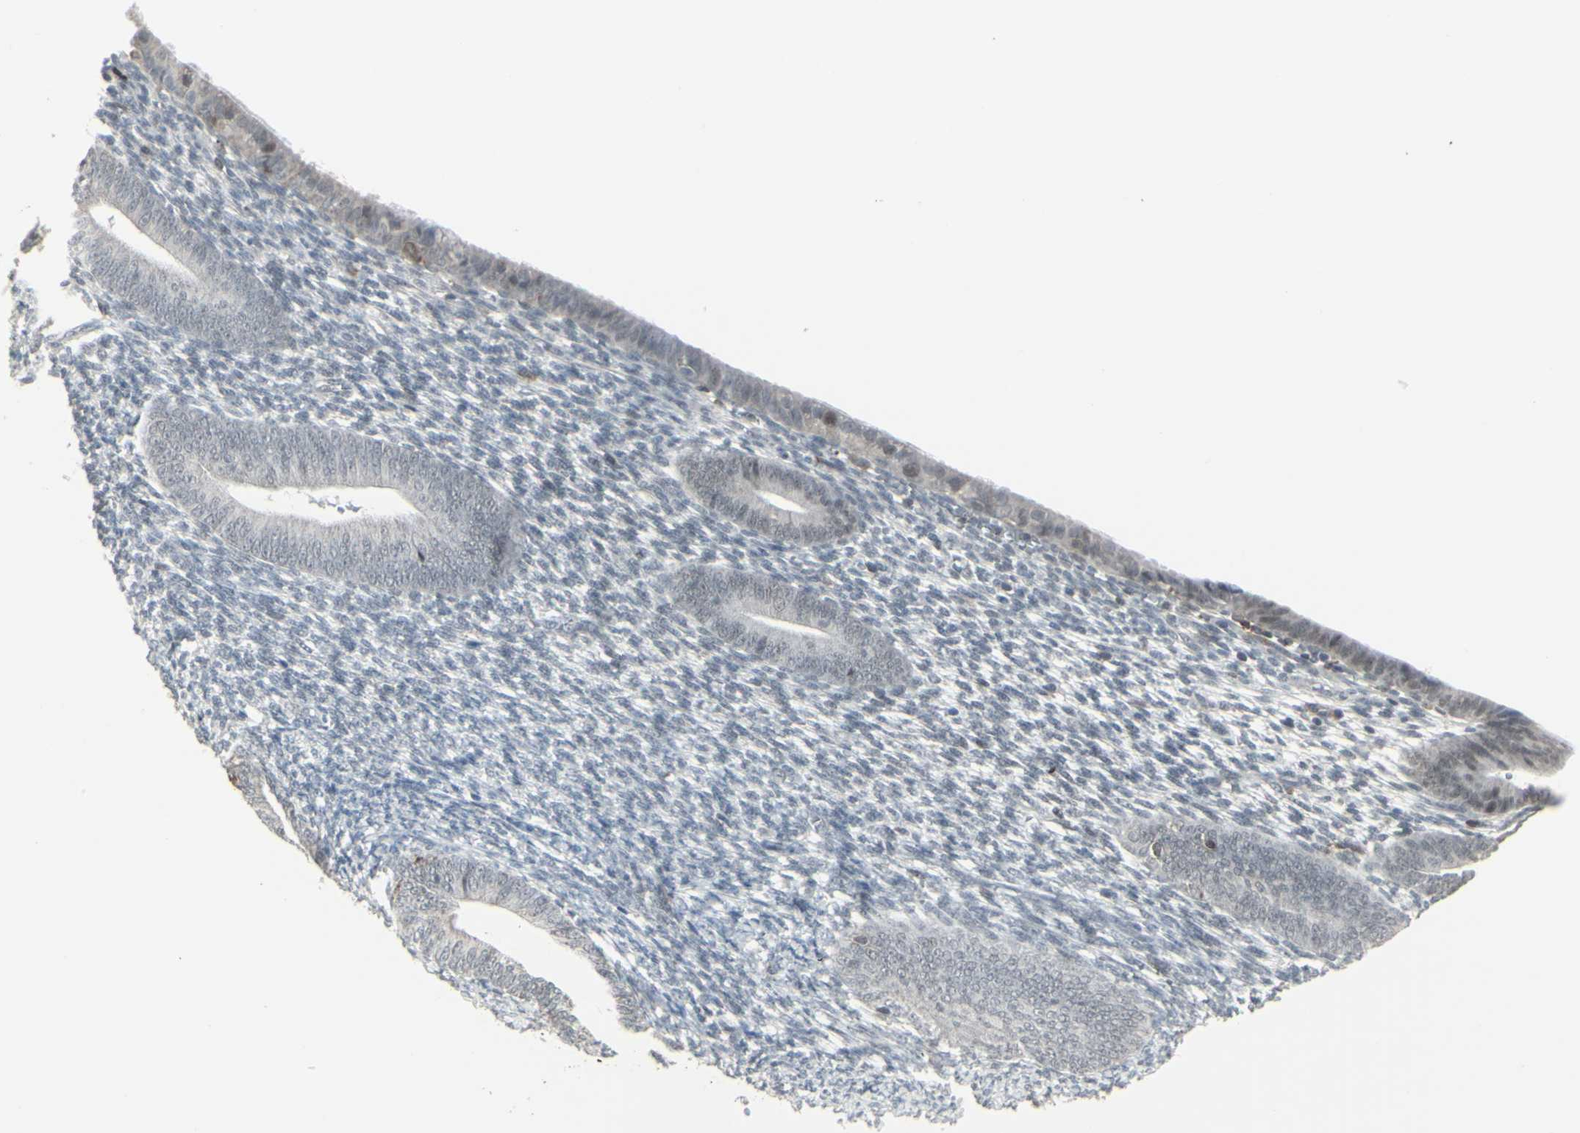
{"staining": {"intensity": "negative", "quantity": "none", "location": "none"}, "tissue": "endometrium", "cell_type": "Cells in endometrial stroma", "image_type": "normal", "snomed": [{"axis": "morphology", "description": "Normal tissue, NOS"}, {"axis": "topography", "description": "Endometrium"}], "caption": "The image displays no staining of cells in endometrial stroma in benign endometrium.", "gene": "SAMSN1", "patient": {"sex": "female", "age": 57}}